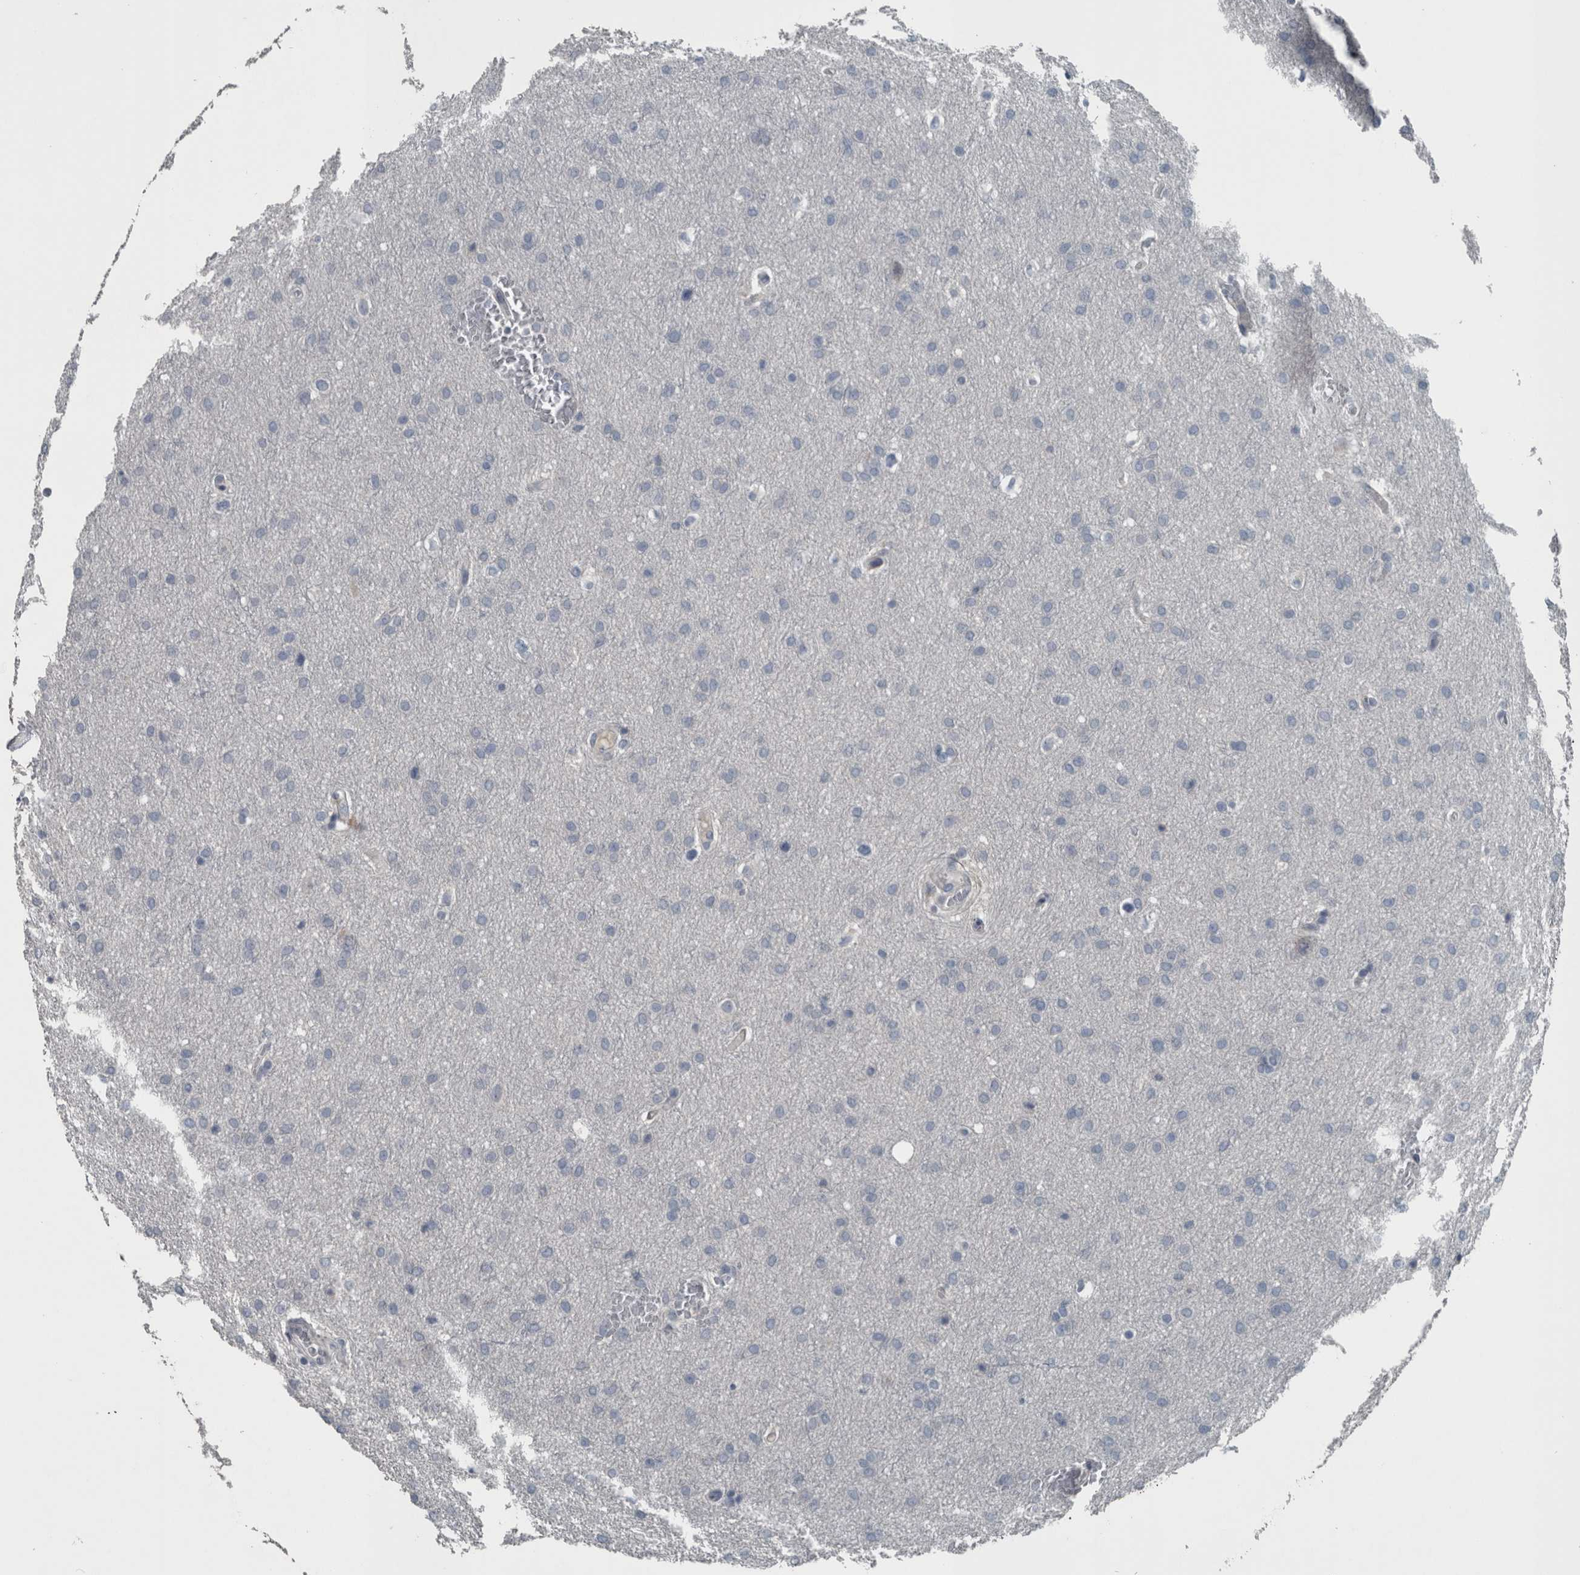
{"staining": {"intensity": "negative", "quantity": "none", "location": "none"}, "tissue": "glioma", "cell_type": "Tumor cells", "image_type": "cancer", "snomed": [{"axis": "morphology", "description": "Glioma, malignant, Low grade"}, {"axis": "topography", "description": "Brain"}], "caption": "IHC micrograph of neoplastic tissue: glioma stained with DAB demonstrates no significant protein expression in tumor cells.", "gene": "KRT20", "patient": {"sex": "female", "age": 37}}